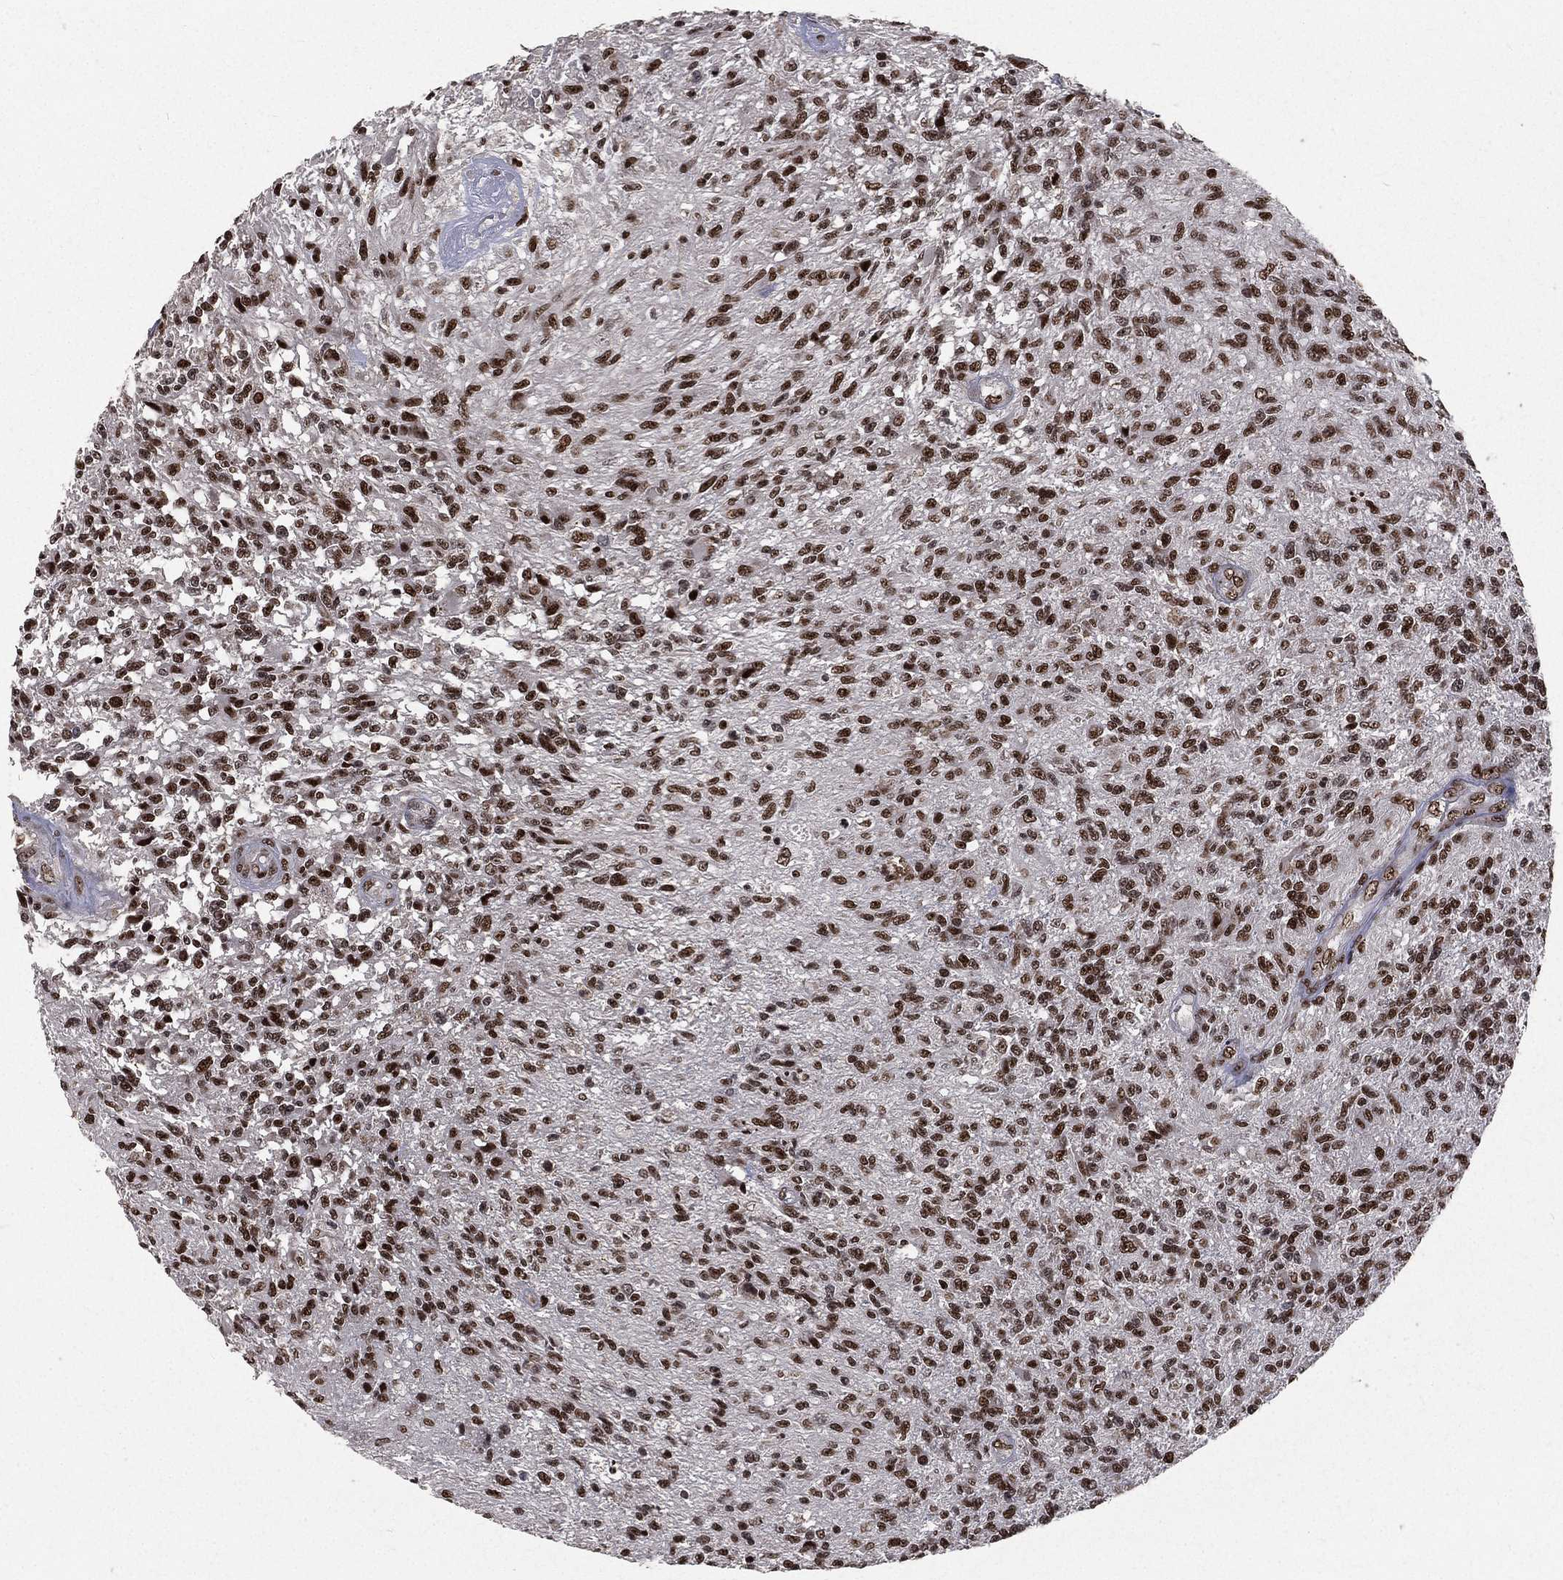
{"staining": {"intensity": "strong", "quantity": ">75%", "location": "nuclear"}, "tissue": "glioma", "cell_type": "Tumor cells", "image_type": "cancer", "snomed": [{"axis": "morphology", "description": "Glioma, malignant, High grade"}, {"axis": "topography", "description": "Brain"}], "caption": "Protein expression analysis of high-grade glioma (malignant) demonstrates strong nuclear positivity in about >75% of tumor cells. The protein of interest is shown in brown color, while the nuclei are stained blue.", "gene": "POLB", "patient": {"sex": "male", "age": 56}}